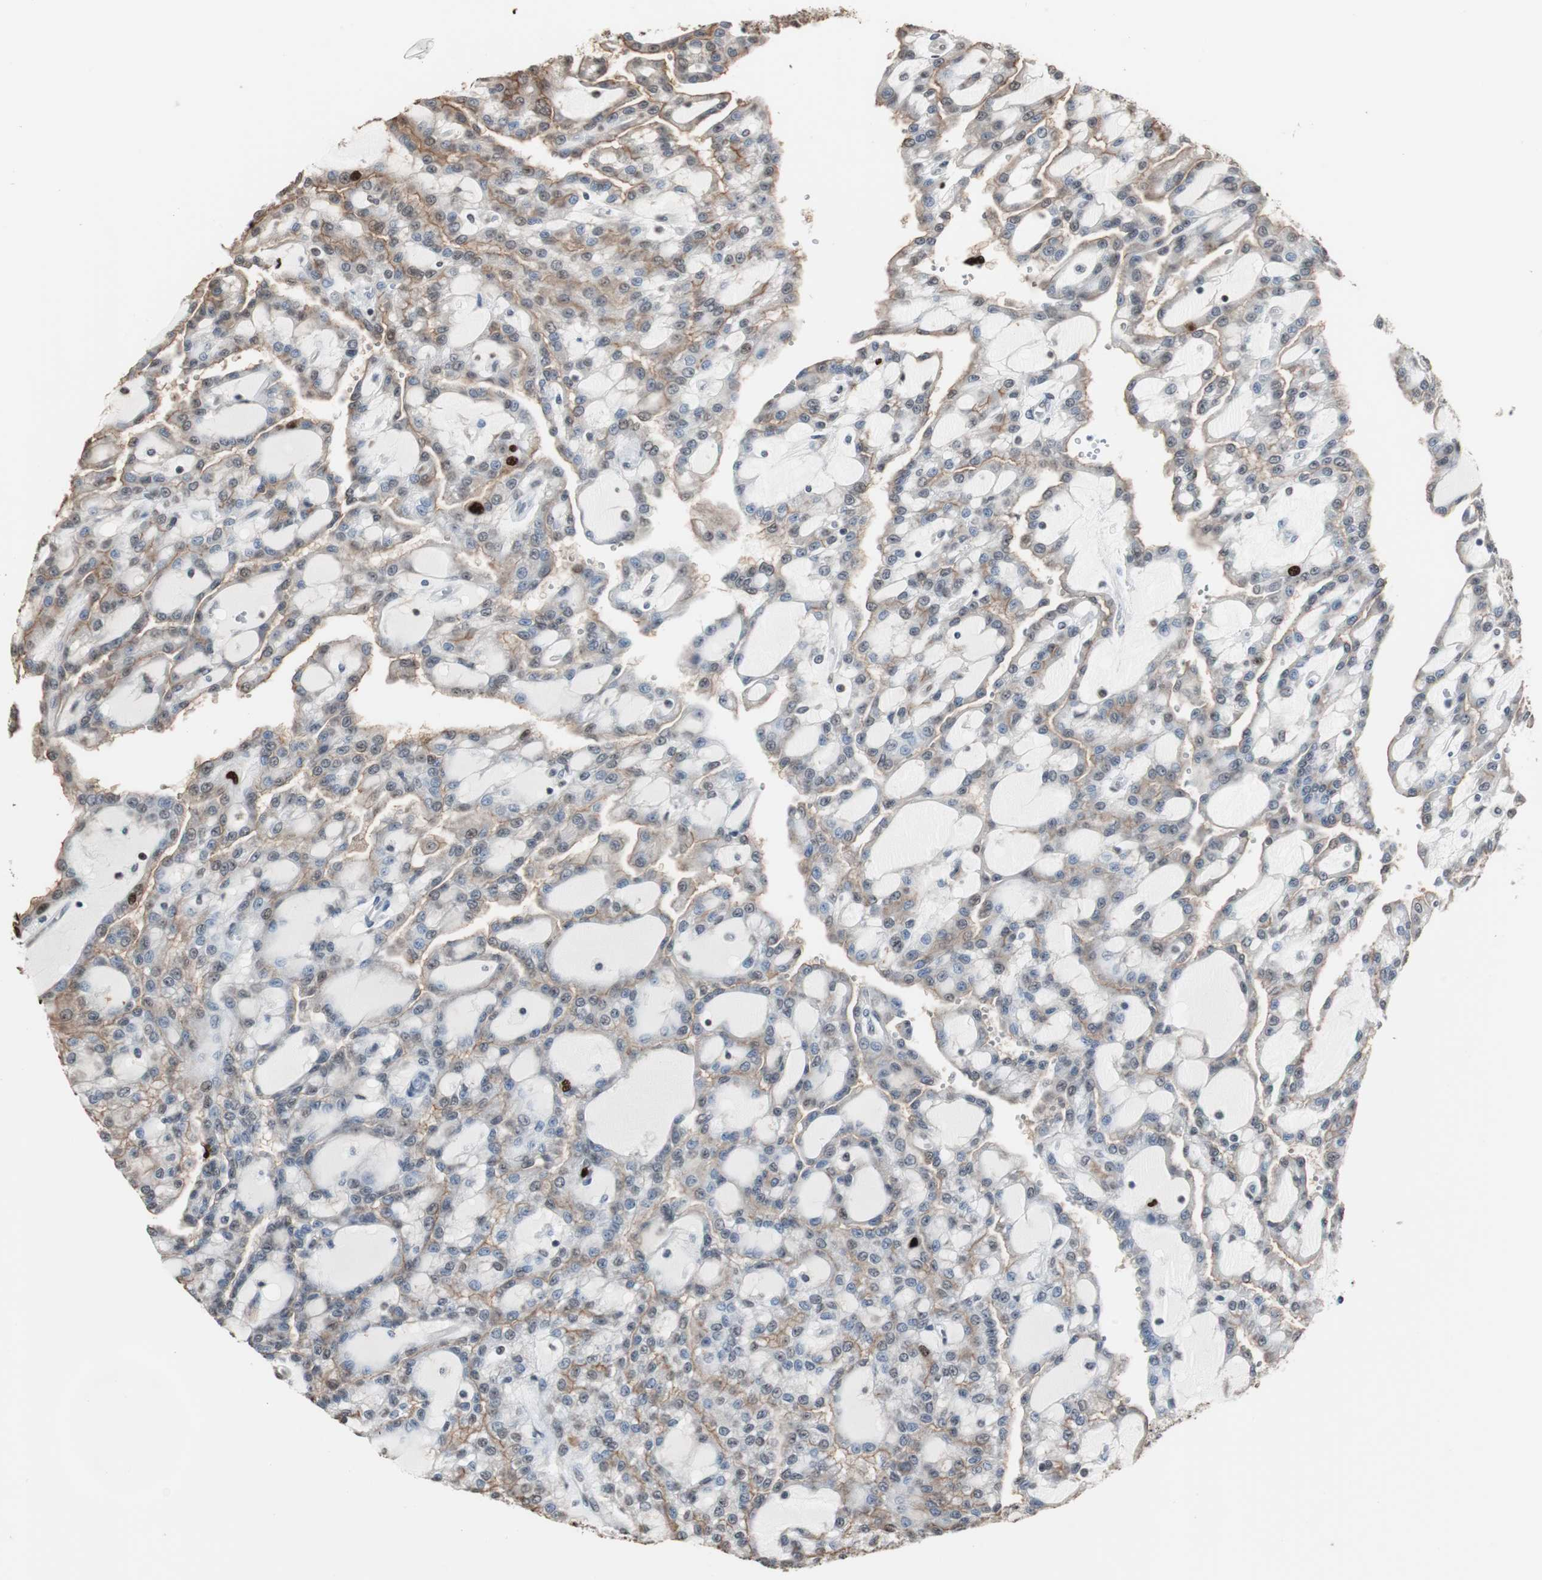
{"staining": {"intensity": "moderate", "quantity": "25%-75%", "location": "cytoplasmic/membranous,nuclear"}, "tissue": "renal cancer", "cell_type": "Tumor cells", "image_type": "cancer", "snomed": [{"axis": "morphology", "description": "Adenocarcinoma, NOS"}, {"axis": "topography", "description": "Kidney"}], "caption": "A medium amount of moderate cytoplasmic/membranous and nuclear staining is seen in approximately 25%-75% of tumor cells in renal adenocarcinoma tissue.", "gene": "TOP2A", "patient": {"sex": "male", "age": 63}}